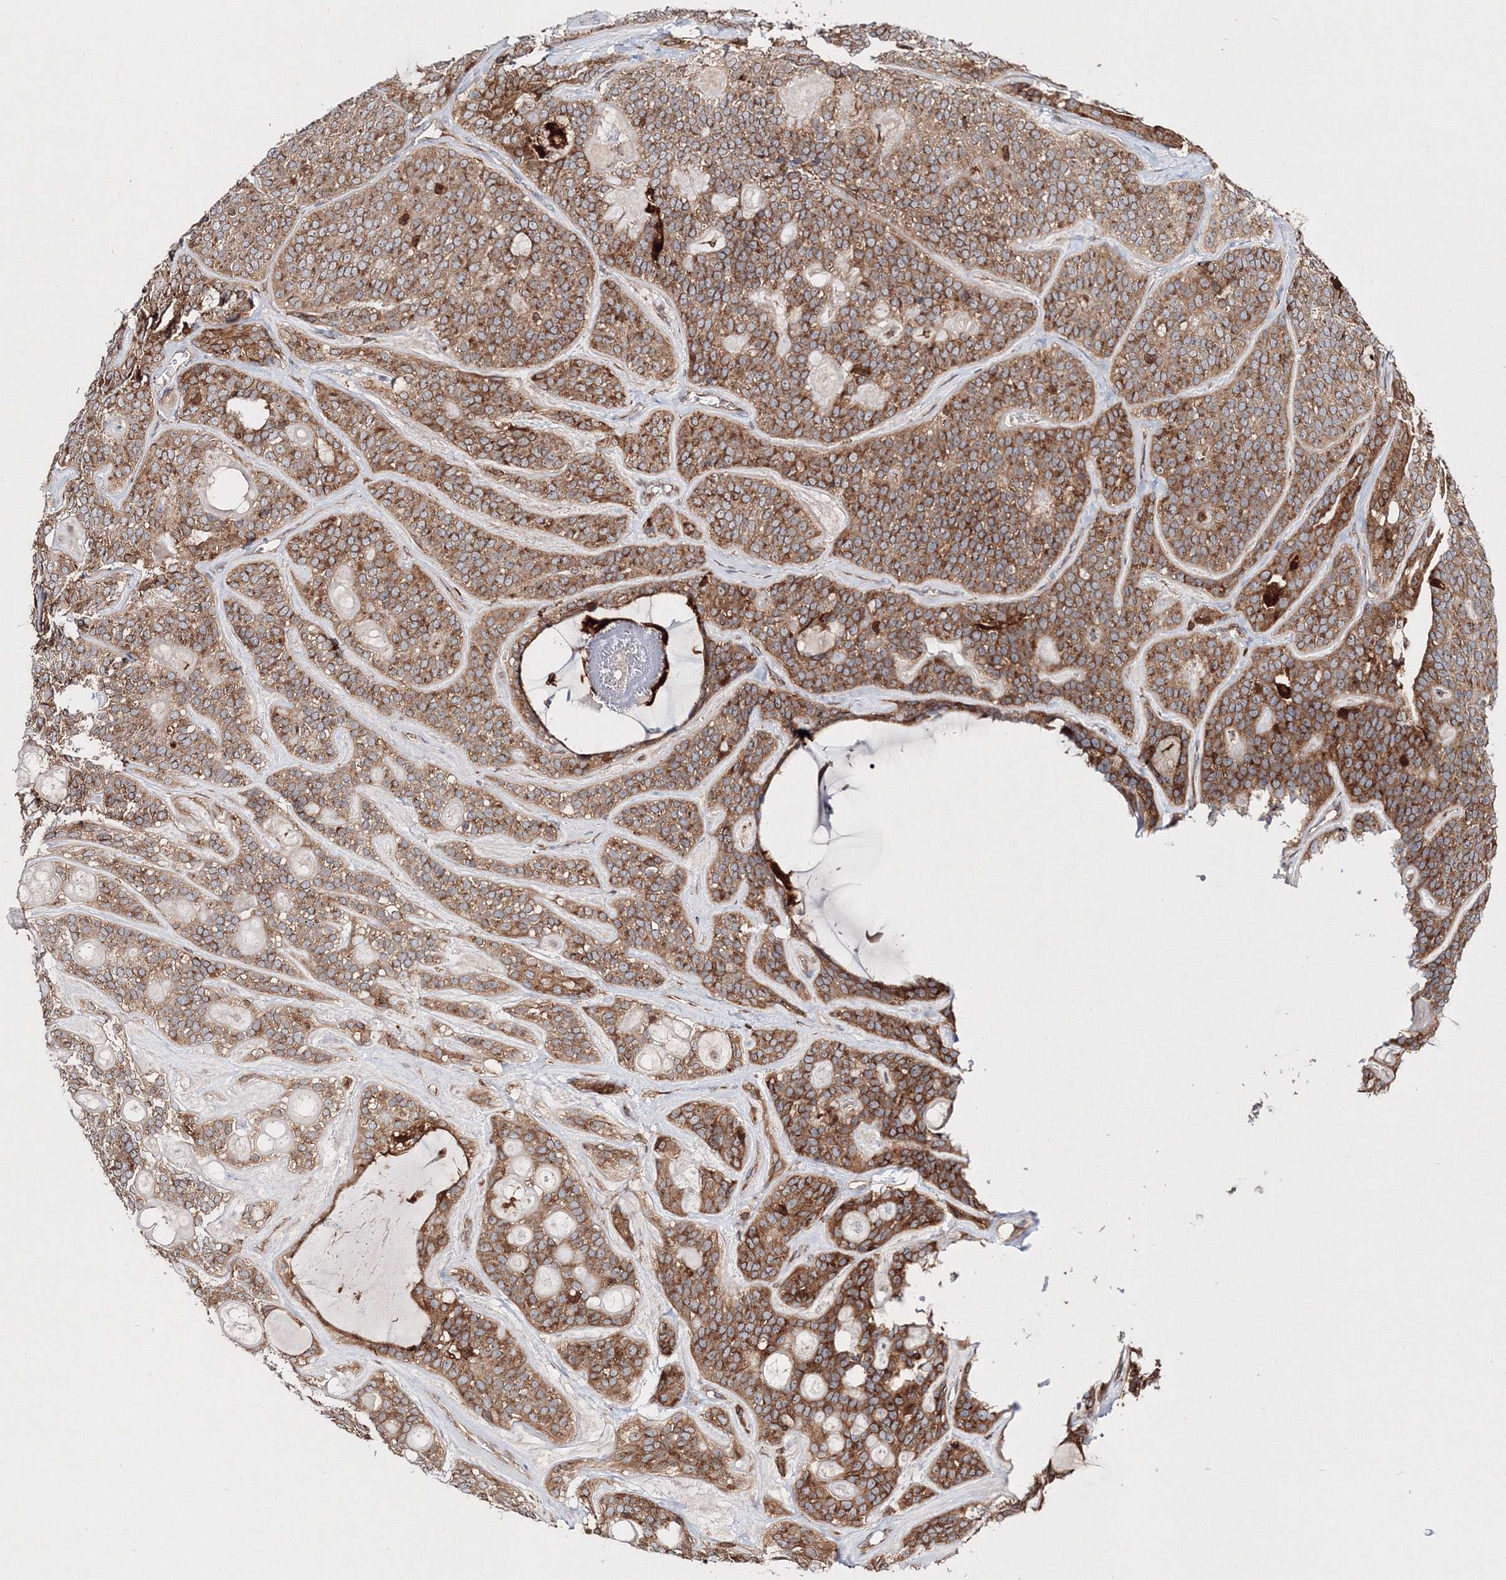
{"staining": {"intensity": "moderate", "quantity": ">75%", "location": "cytoplasmic/membranous"}, "tissue": "head and neck cancer", "cell_type": "Tumor cells", "image_type": "cancer", "snomed": [{"axis": "morphology", "description": "Adenocarcinoma, NOS"}, {"axis": "topography", "description": "Head-Neck"}], "caption": "Immunohistochemistry (IHC) micrograph of neoplastic tissue: head and neck adenocarcinoma stained using immunohistochemistry (IHC) exhibits medium levels of moderate protein expression localized specifically in the cytoplasmic/membranous of tumor cells, appearing as a cytoplasmic/membranous brown color.", "gene": "ARCN1", "patient": {"sex": "male", "age": 66}}